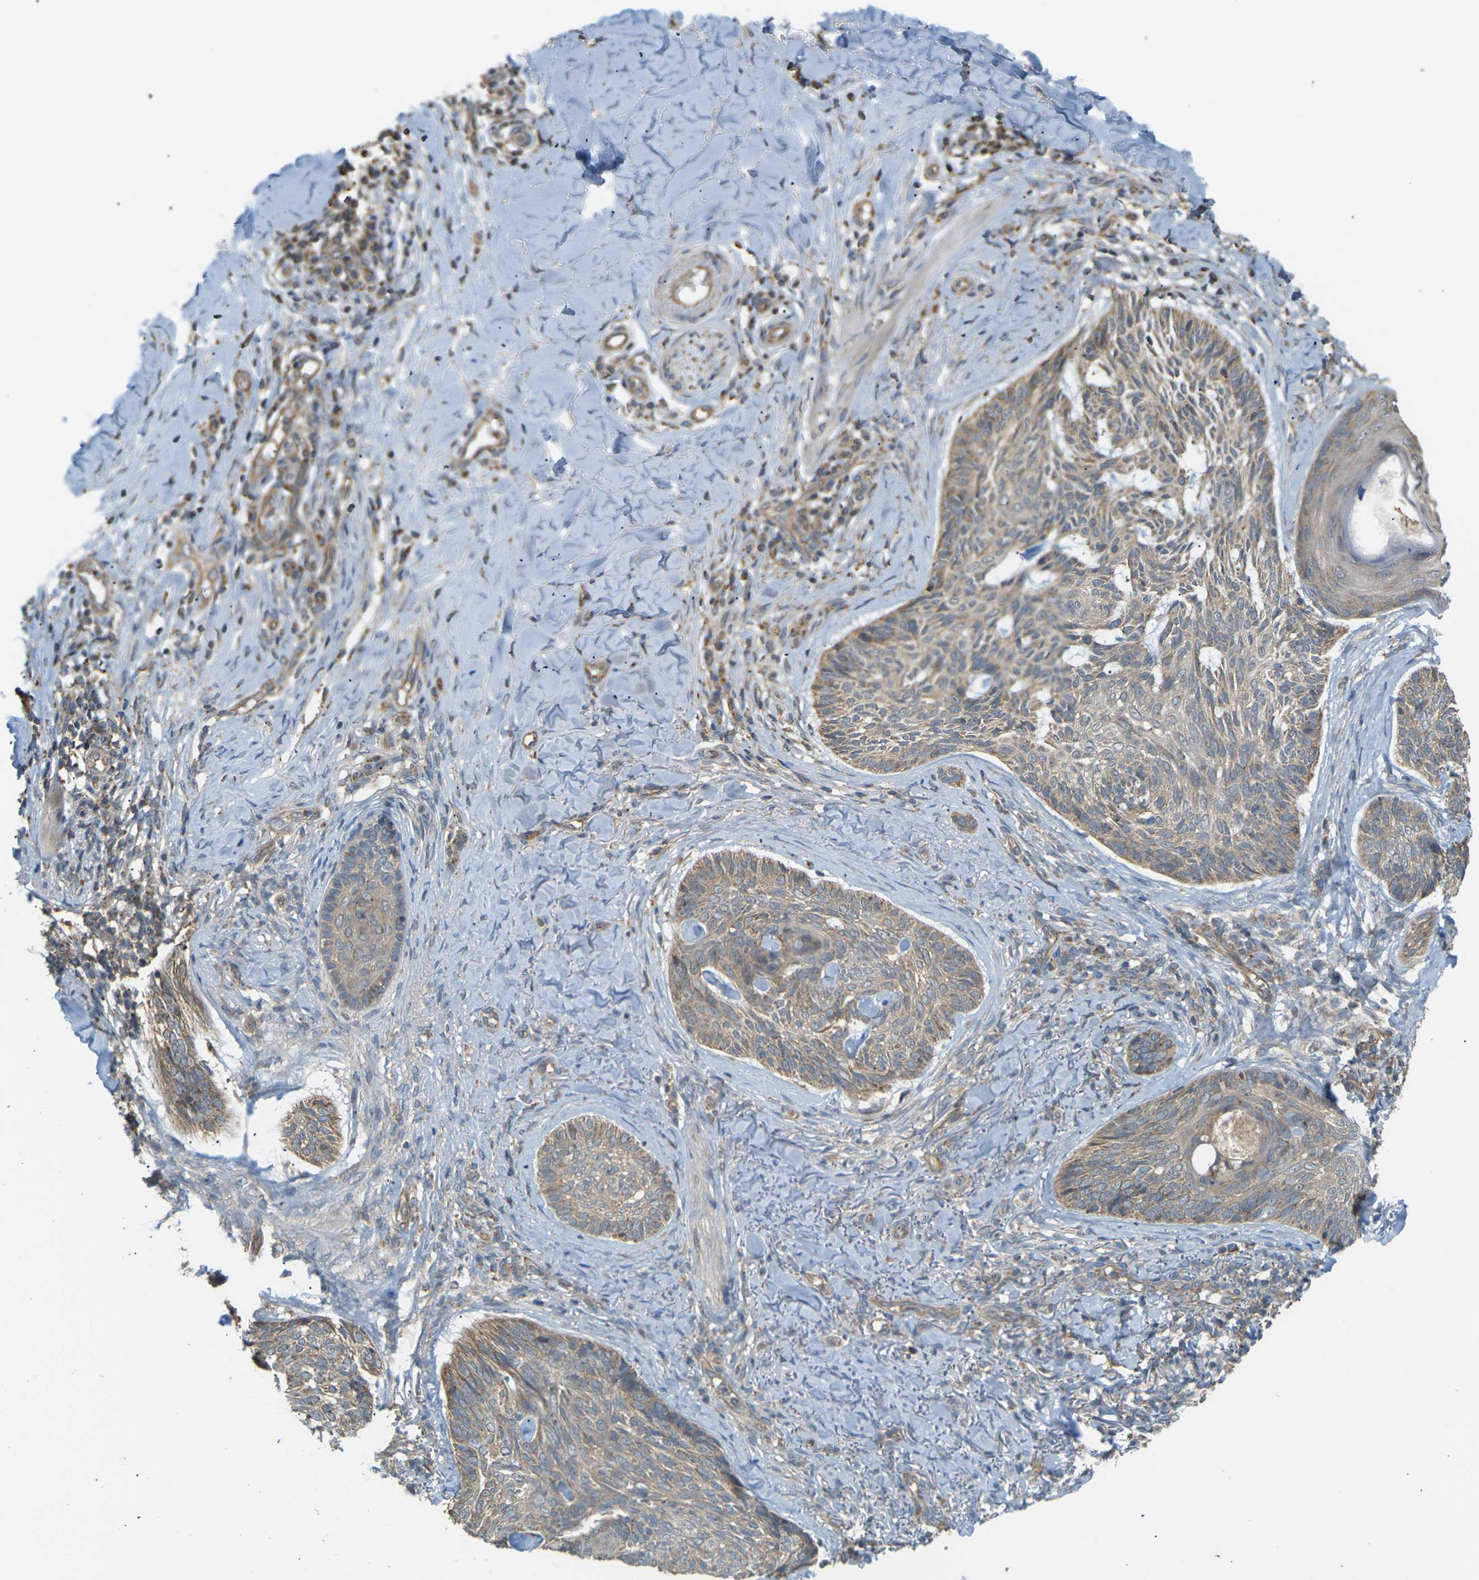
{"staining": {"intensity": "moderate", "quantity": ">75%", "location": "cytoplasmic/membranous"}, "tissue": "skin cancer", "cell_type": "Tumor cells", "image_type": "cancer", "snomed": [{"axis": "morphology", "description": "Basal cell carcinoma"}, {"axis": "topography", "description": "Skin"}], "caption": "DAB immunohistochemical staining of skin cancer reveals moderate cytoplasmic/membranous protein expression in about >75% of tumor cells. (DAB (3,3'-diaminobenzidine) = brown stain, brightfield microscopy at high magnification).", "gene": "KSR1", "patient": {"sex": "male", "age": 43}}